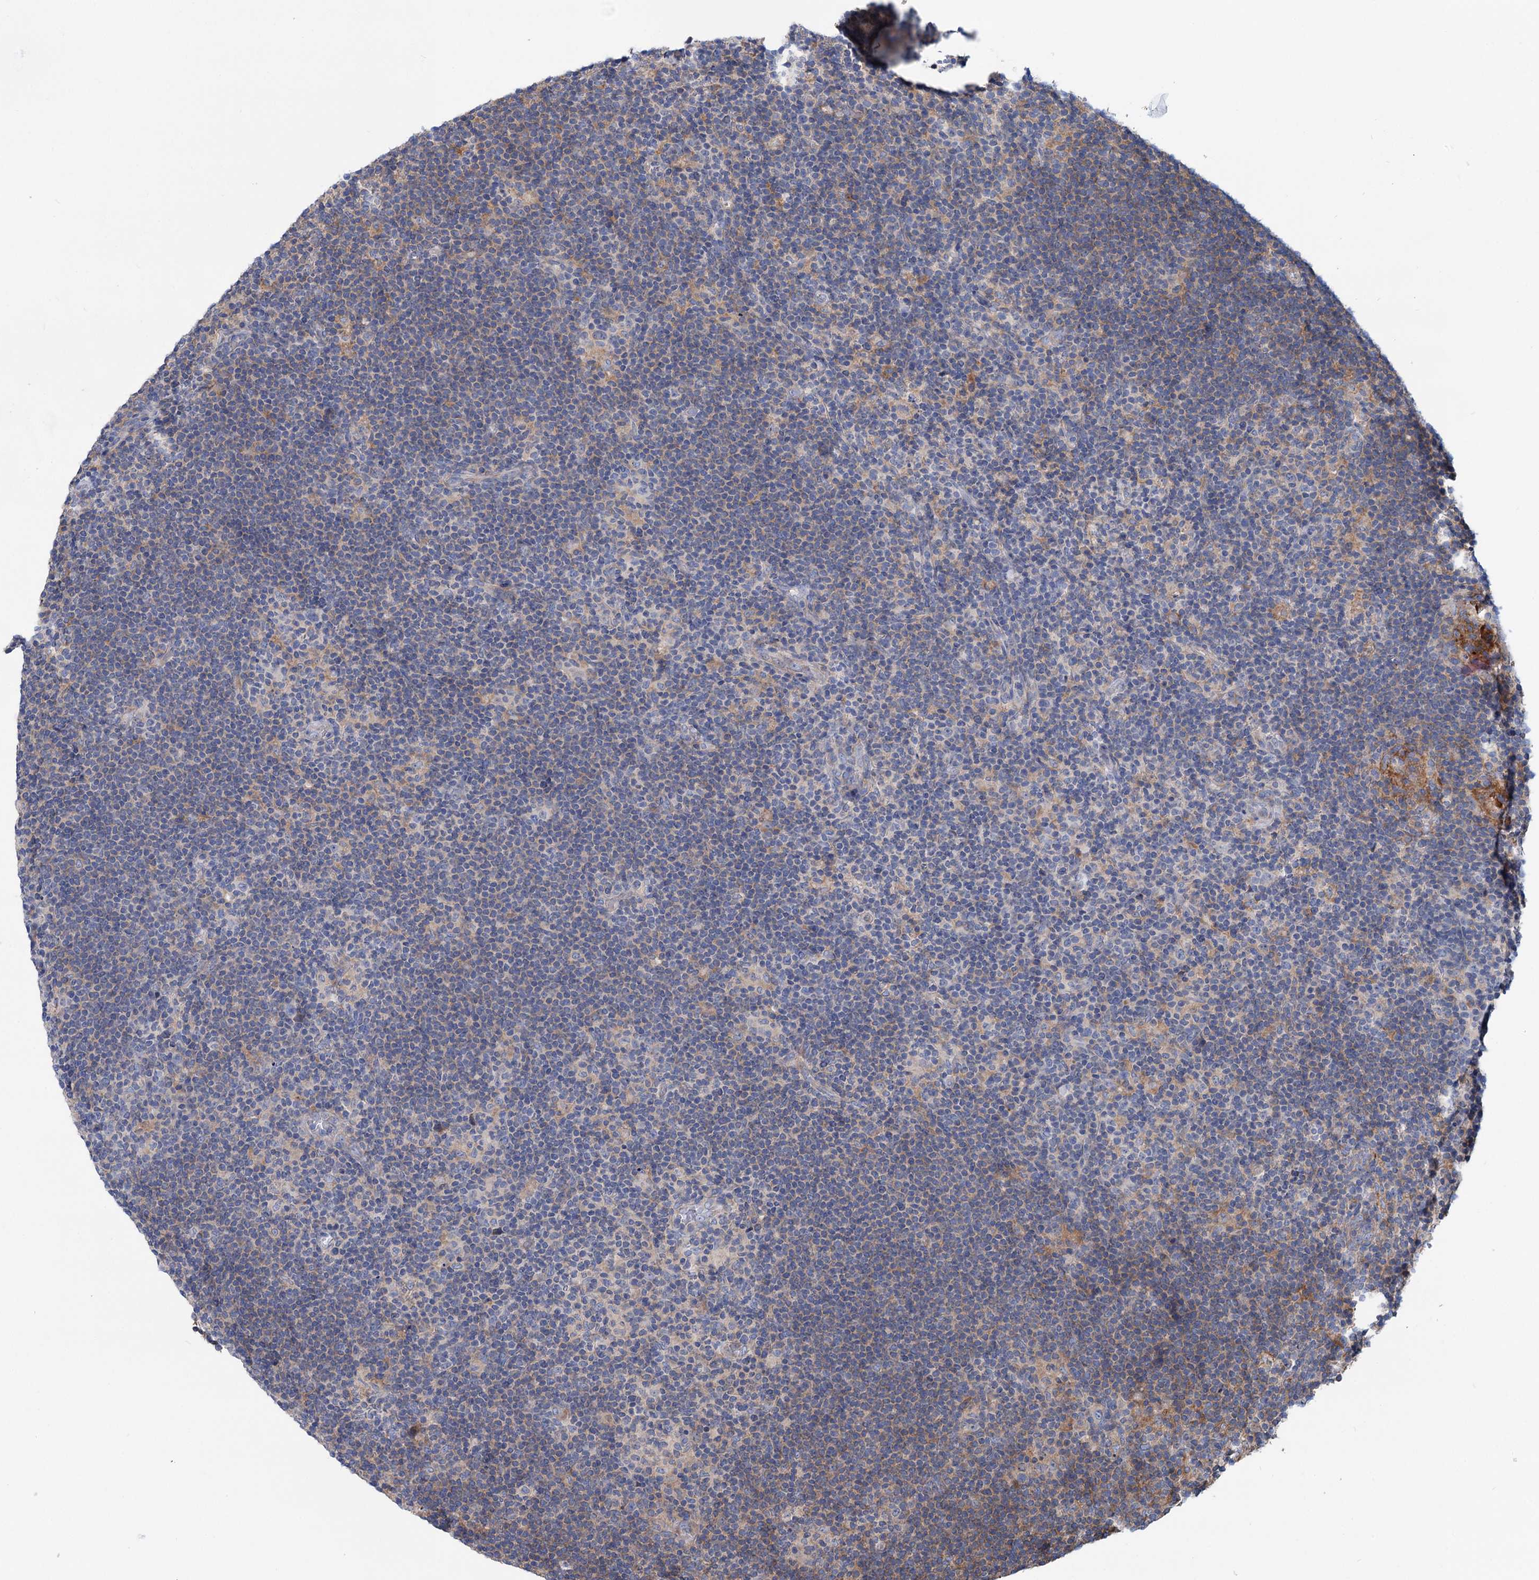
{"staining": {"intensity": "negative", "quantity": "none", "location": "none"}, "tissue": "lymphoma", "cell_type": "Tumor cells", "image_type": "cancer", "snomed": [{"axis": "morphology", "description": "Hodgkin's disease, NOS"}, {"axis": "topography", "description": "Lymph node"}], "caption": "Tumor cells show no significant expression in Hodgkin's disease.", "gene": "RNF111", "patient": {"sex": "female", "age": 57}}